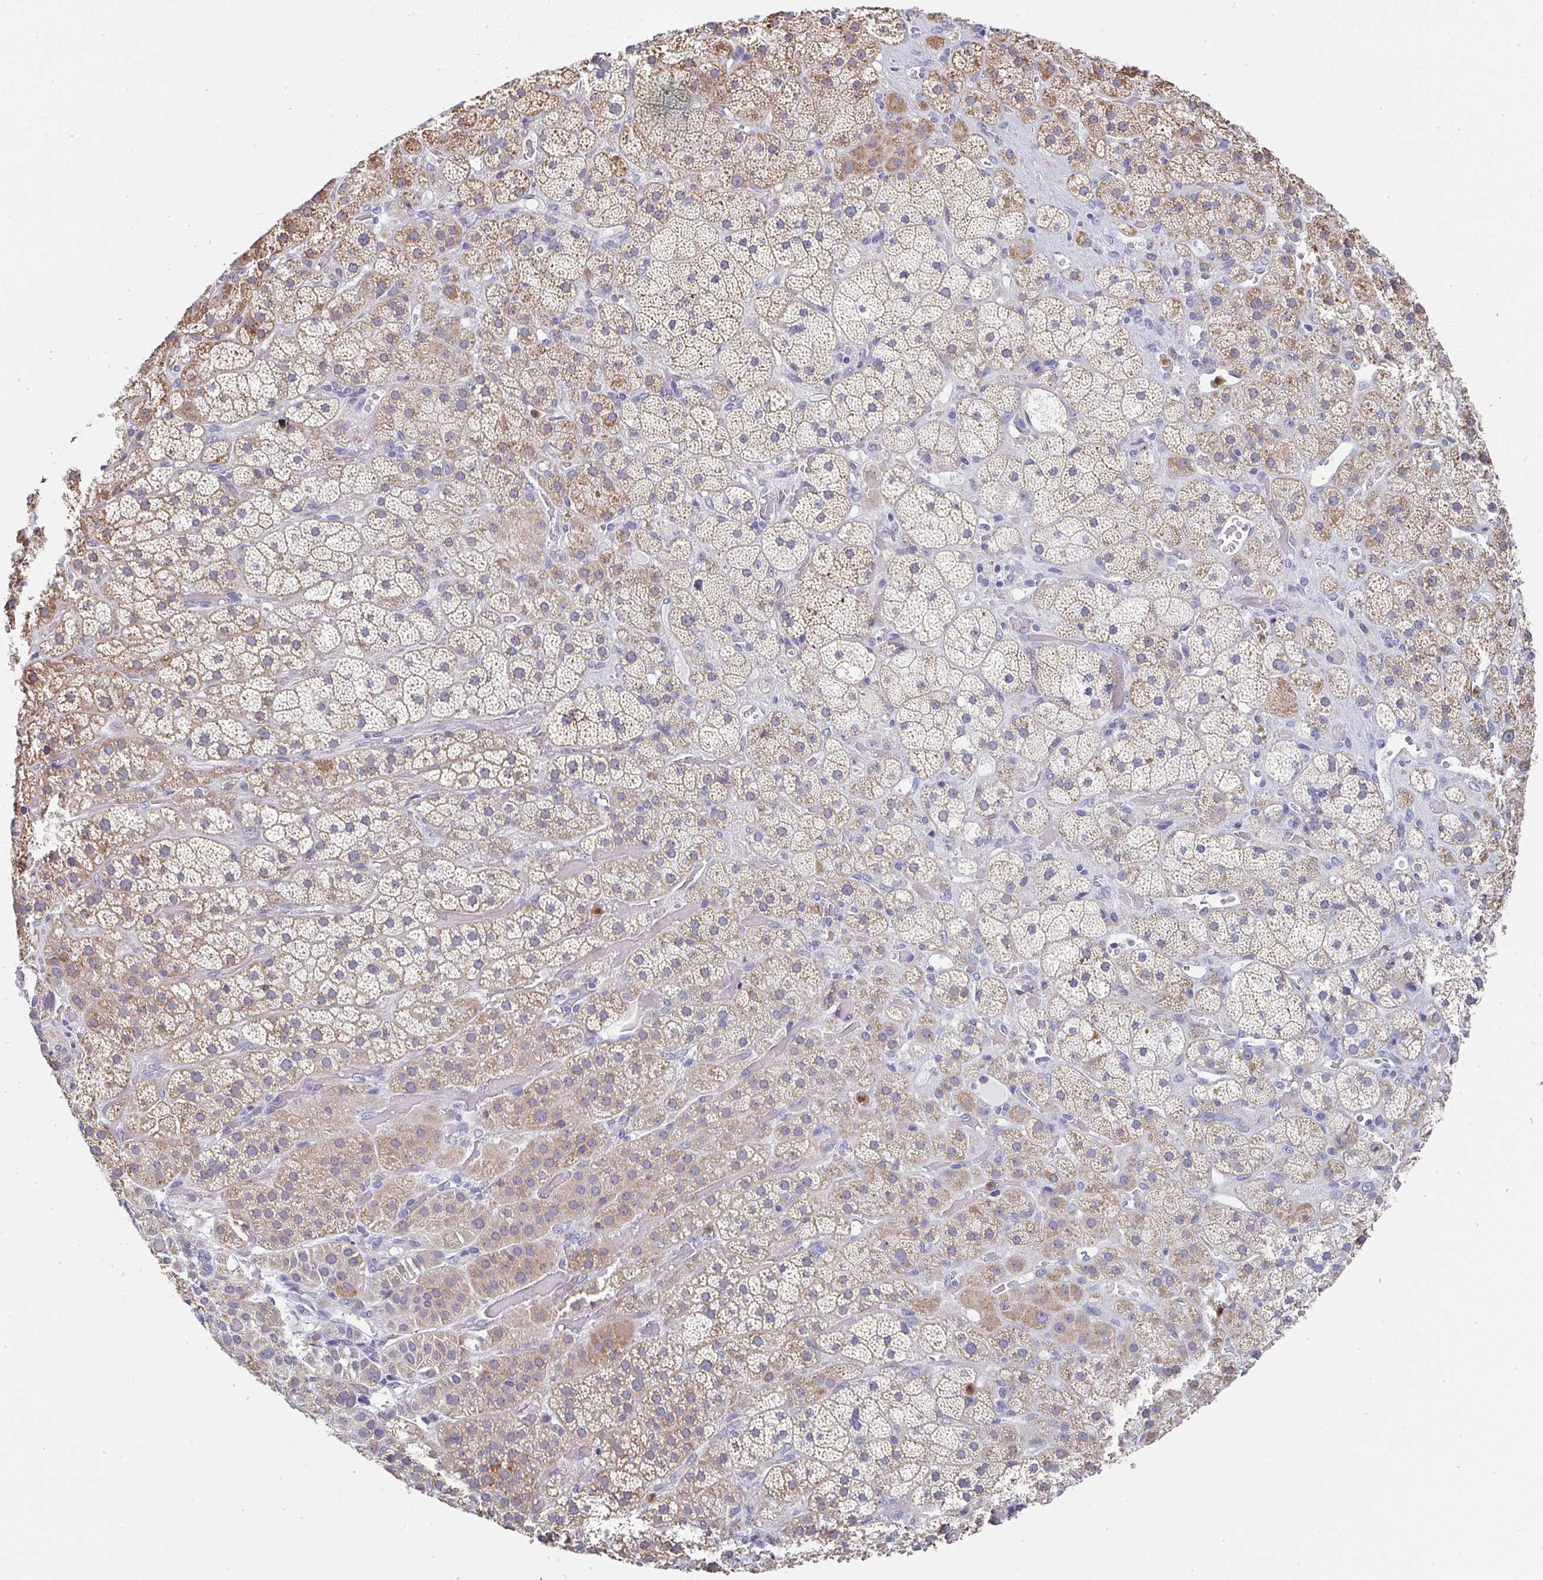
{"staining": {"intensity": "moderate", "quantity": "25%-75%", "location": "cytoplasmic/membranous"}, "tissue": "adrenal gland", "cell_type": "Glandular cells", "image_type": "normal", "snomed": [{"axis": "morphology", "description": "Normal tissue, NOS"}, {"axis": "topography", "description": "Adrenal gland"}], "caption": "Brown immunohistochemical staining in normal human adrenal gland demonstrates moderate cytoplasmic/membranous expression in about 25%-75% of glandular cells.", "gene": "NCF1", "patient": {"sex": "male", "age": 57}}